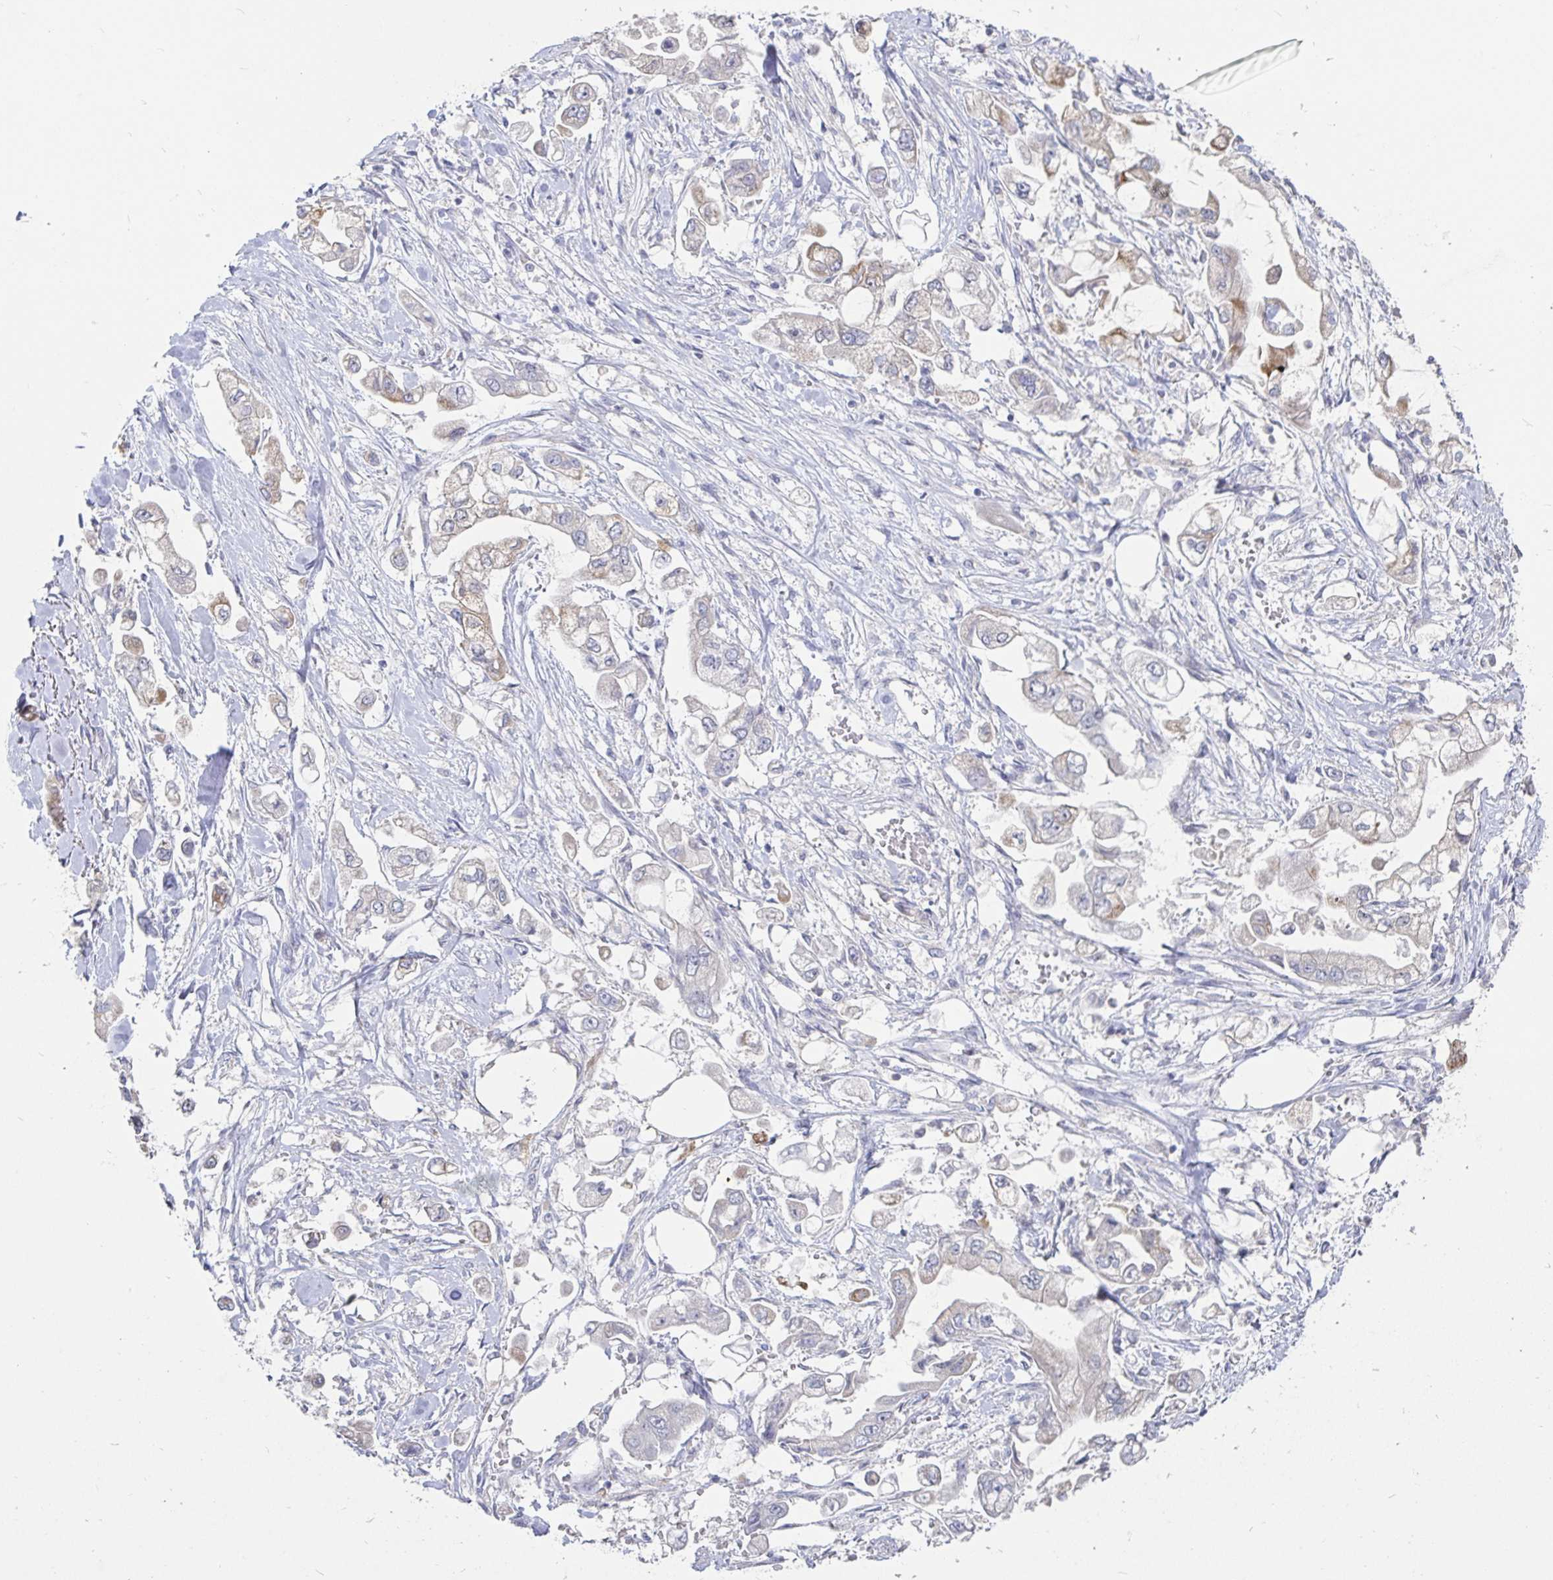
{"staining": {"intensity": "negative", "quantity": "none", "location": "none"}, "tissue": "stomach cancer", "cell_type": "Tumor cells", "image_type": "cancer", "snomed": [{"axis": "morphology", "description": "Adenocarcinoma, NOS"}, {"axis": "topography", "description": "Stomach"}], "caption": "The image reveals no staining of tumor cells in stomach cancer (adenocarcinoma).", "gene": "SPPL3", "patient": {"sex": "male", "age": 62}}